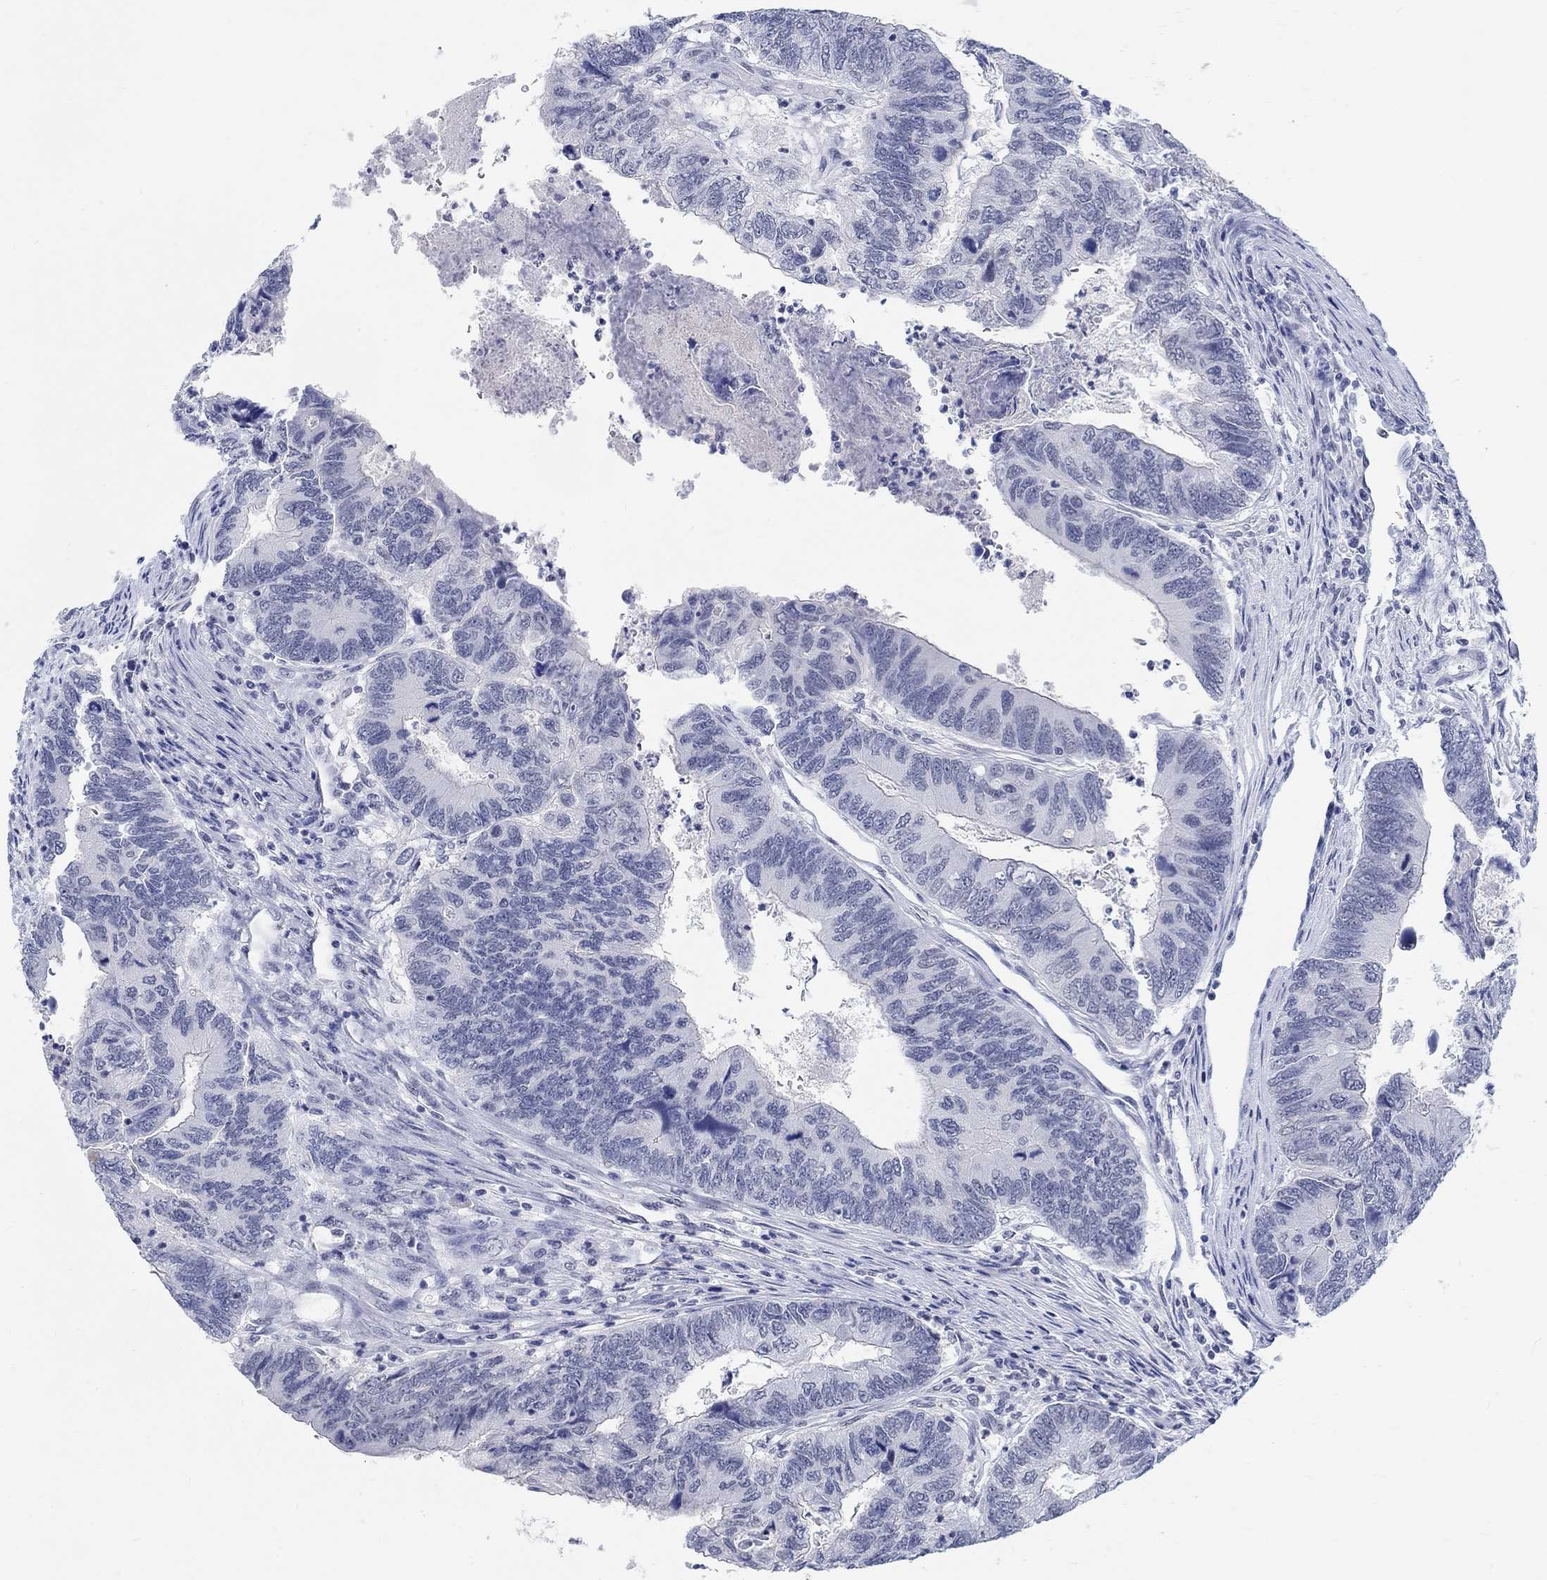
{"staining": {"intensity": "negative", "quantity": "none", "location": "none"}, "tissue": "colorectal cancer", "cell_type": "Tumor cells", "image_type": "cancer", "snomed": [{"axis": "morphology", "description": "Adenocarcinoma, NOS"}, {"axis": "topography", "description": "Colon"}], "caption": "Tumor cells show no significant protein staining in colorectal cancer (adenocarcinoma). (DAB (3,3'-diaminobenzidine) IHC, high magnification).", "gene": "ANKS1B", "patient": {"sex": "female", "age": 67}}